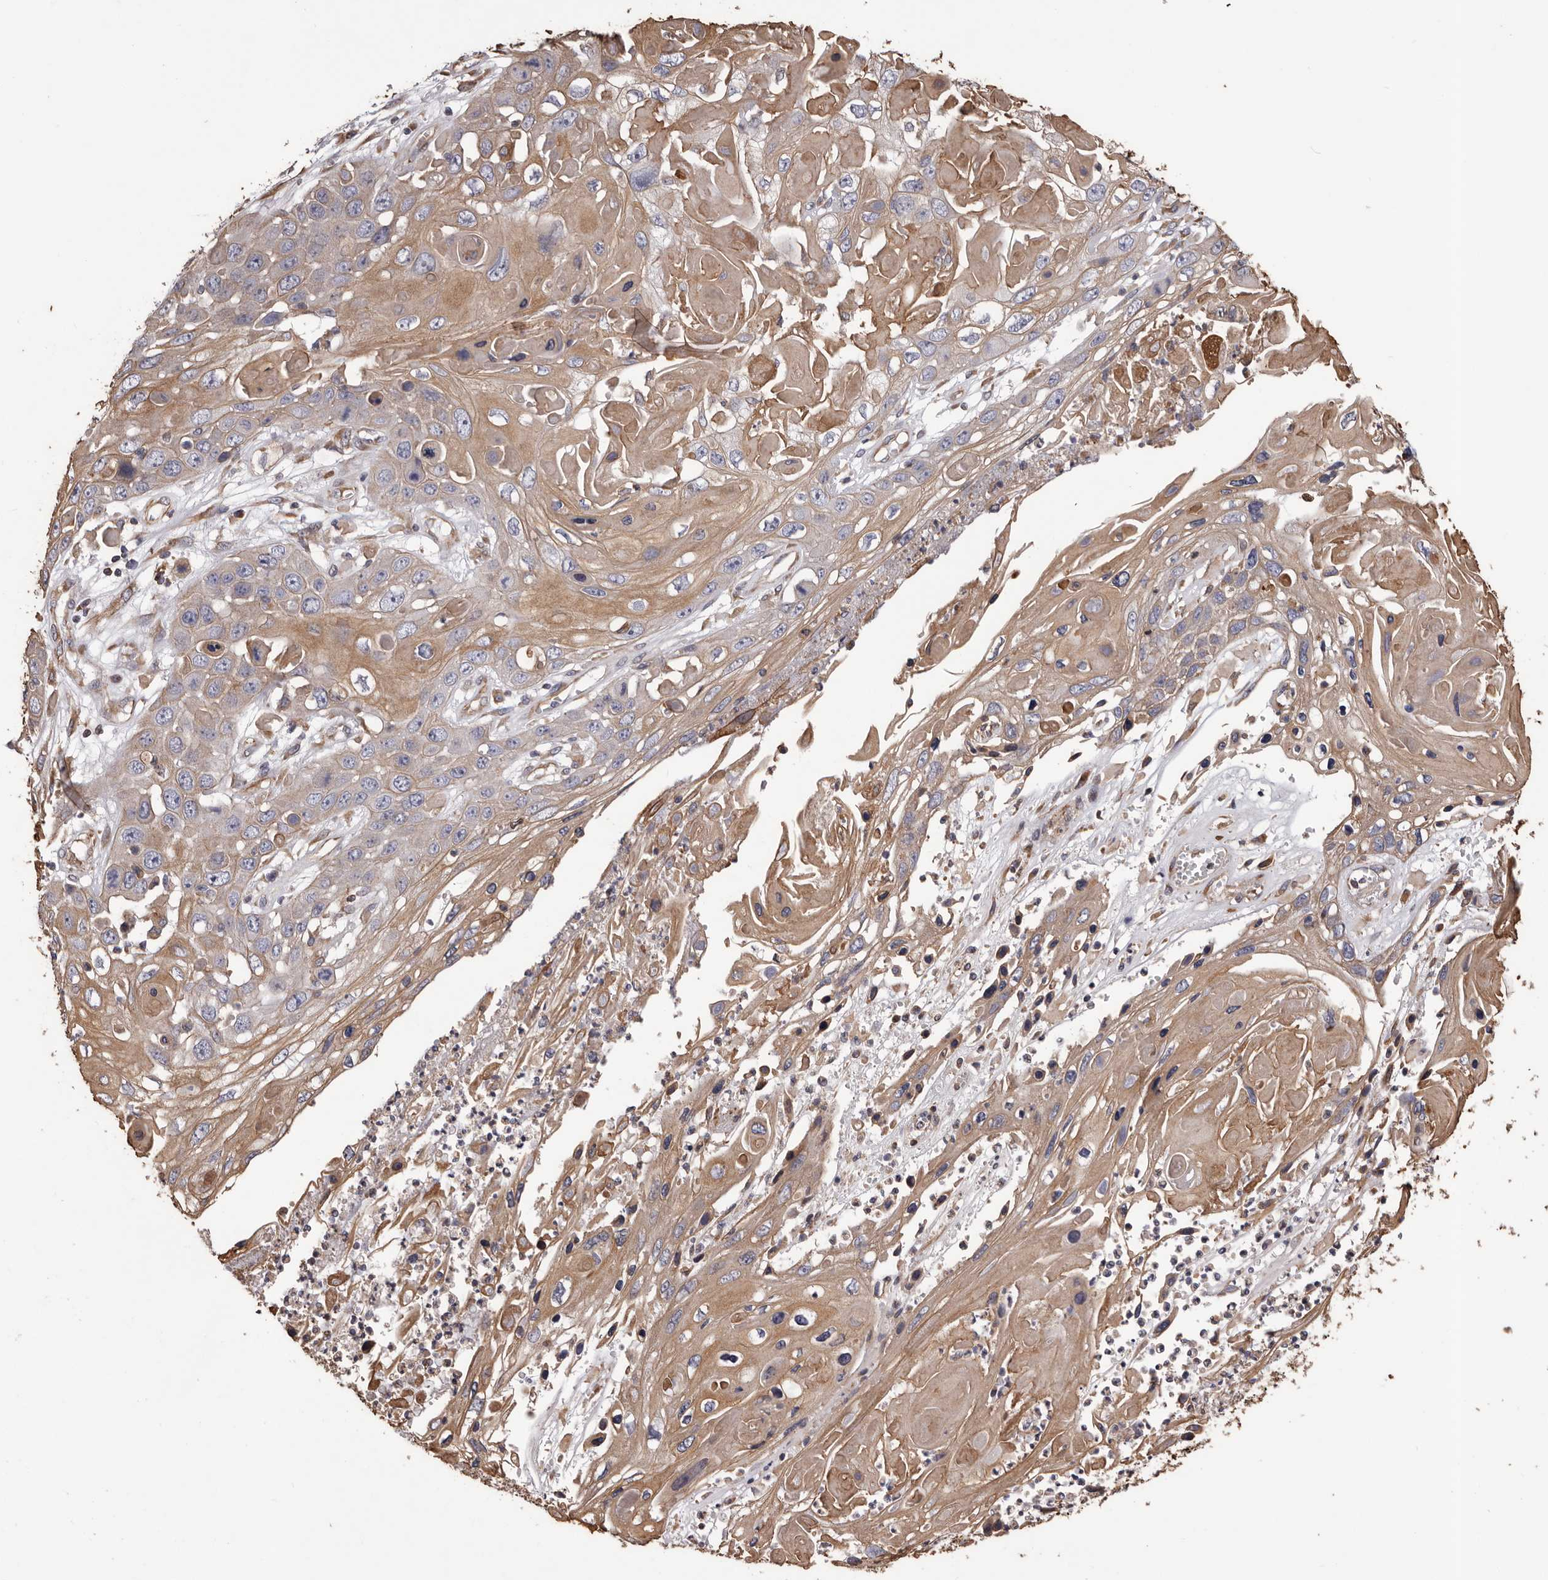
{"staining": {"intensity": "moderate", "quantity": "<25%", "location": "cytoplasmic/membranous"}, "tissue": "skin cancer", "cell_type": "Tumor cells", "image_type": "cancer", "snomed": [{"axis": "morphology", "description": "Squamous cell carcinoma, NOS"}, {"axis": "topography", "description": "Skin"}], "caption": "A low amount of moderate cytoplasmic/membranous expression is seen in about <25% of tumor cells in skin cancer tissue.", "gene": "CEP104", "patient": {"sex": "male", "age": 55}}